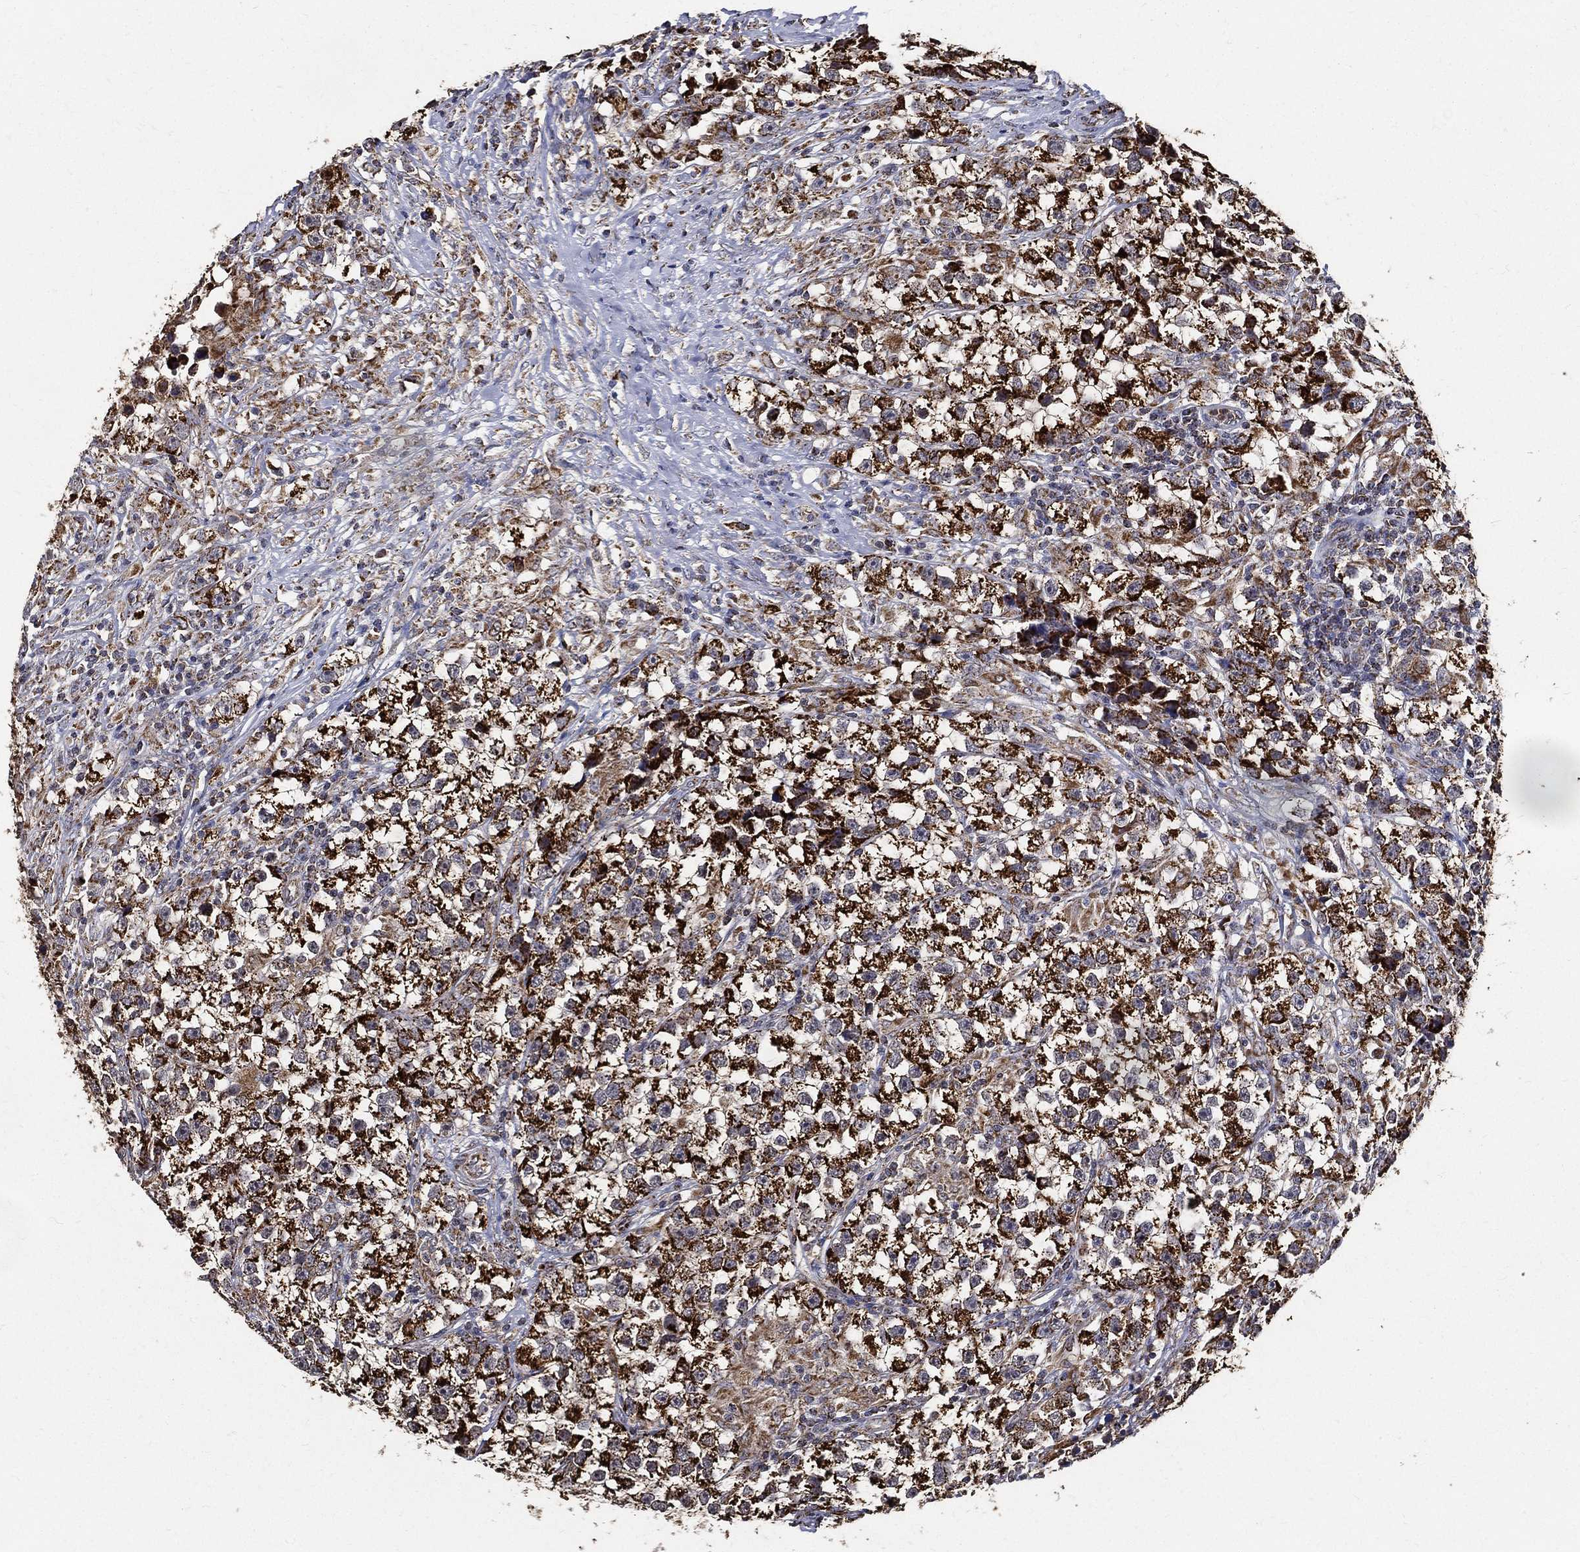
{"staining": {"intensity": "strong", "quantity": "25%-75%", "location": "cytoplasmic/membranous"}, "tissue": "testis cancer", "cell_type": "Tumor cells", "image_type": "cancer", "snomed": [{"axis": "morphology", "description": "Seminoma, NOS"}, {"axis": "topography", "description": "Testis"}], "caption": "High-power microscopy captured an IHC photomicrograph of testis cancer (seminoma), revealing strong cytoplasmic/membranous staining in about 25%-75% of tumor cells.", "gene": "NDUFAB1", "patient": {"sex": "male", "age": 46}}